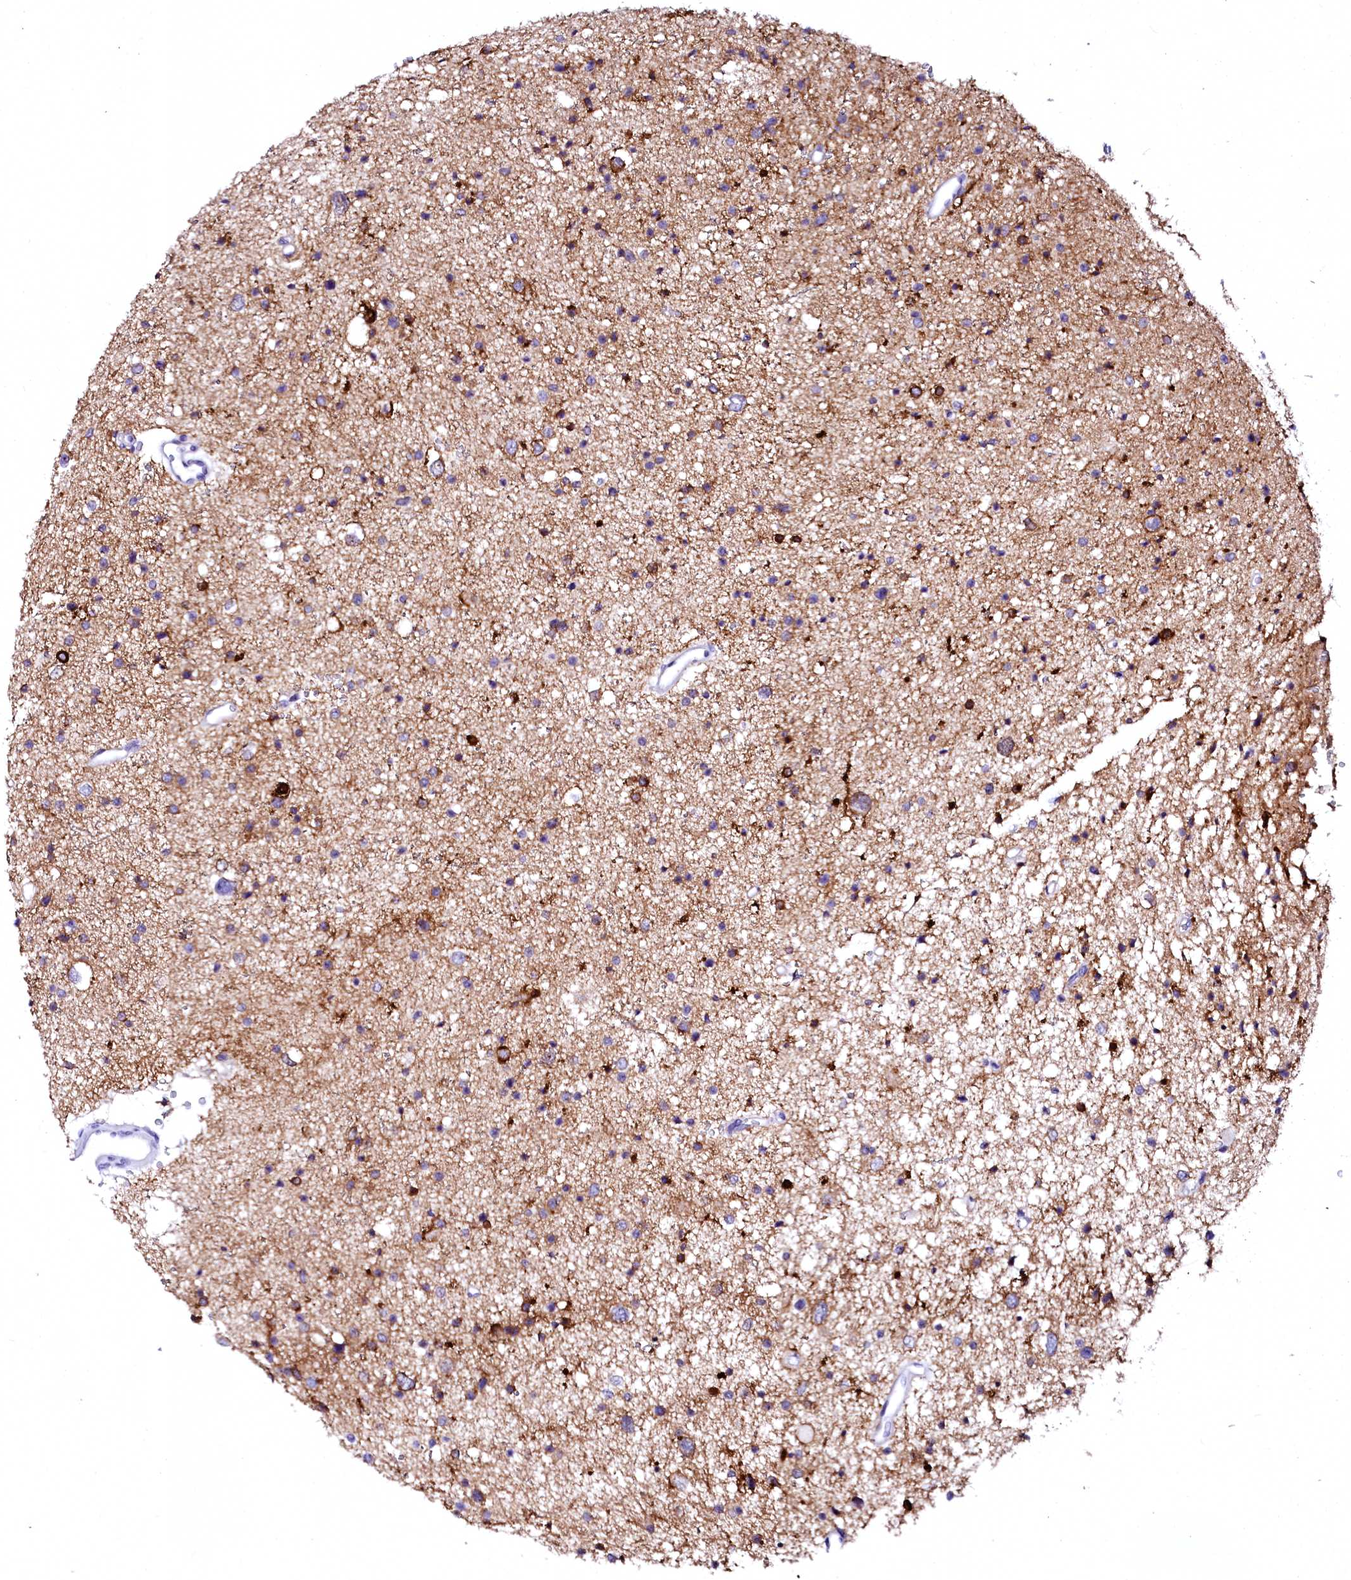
{"staining": {"intensity": "moderate", "quantity": "<25%", "location": "cytoplasmic/membranous"}, "tissue": "glioma", "cell_type": "Tumor cells", "image_type": "cancer", "snomed": [{"axis": "morphology", "description": "Glioma, malignant, Low grade"}, {"axis": "topography", "description": "Brain"}], "caption": "IHC image of malignant glioma (low-grade) stained for a protein (brown), which displays low levels of moderate cytoplasmic/membranous expression in about <25% of tumor cells.", "gene": "NALF1", "patient": {"sex": "female", "age": 37}}